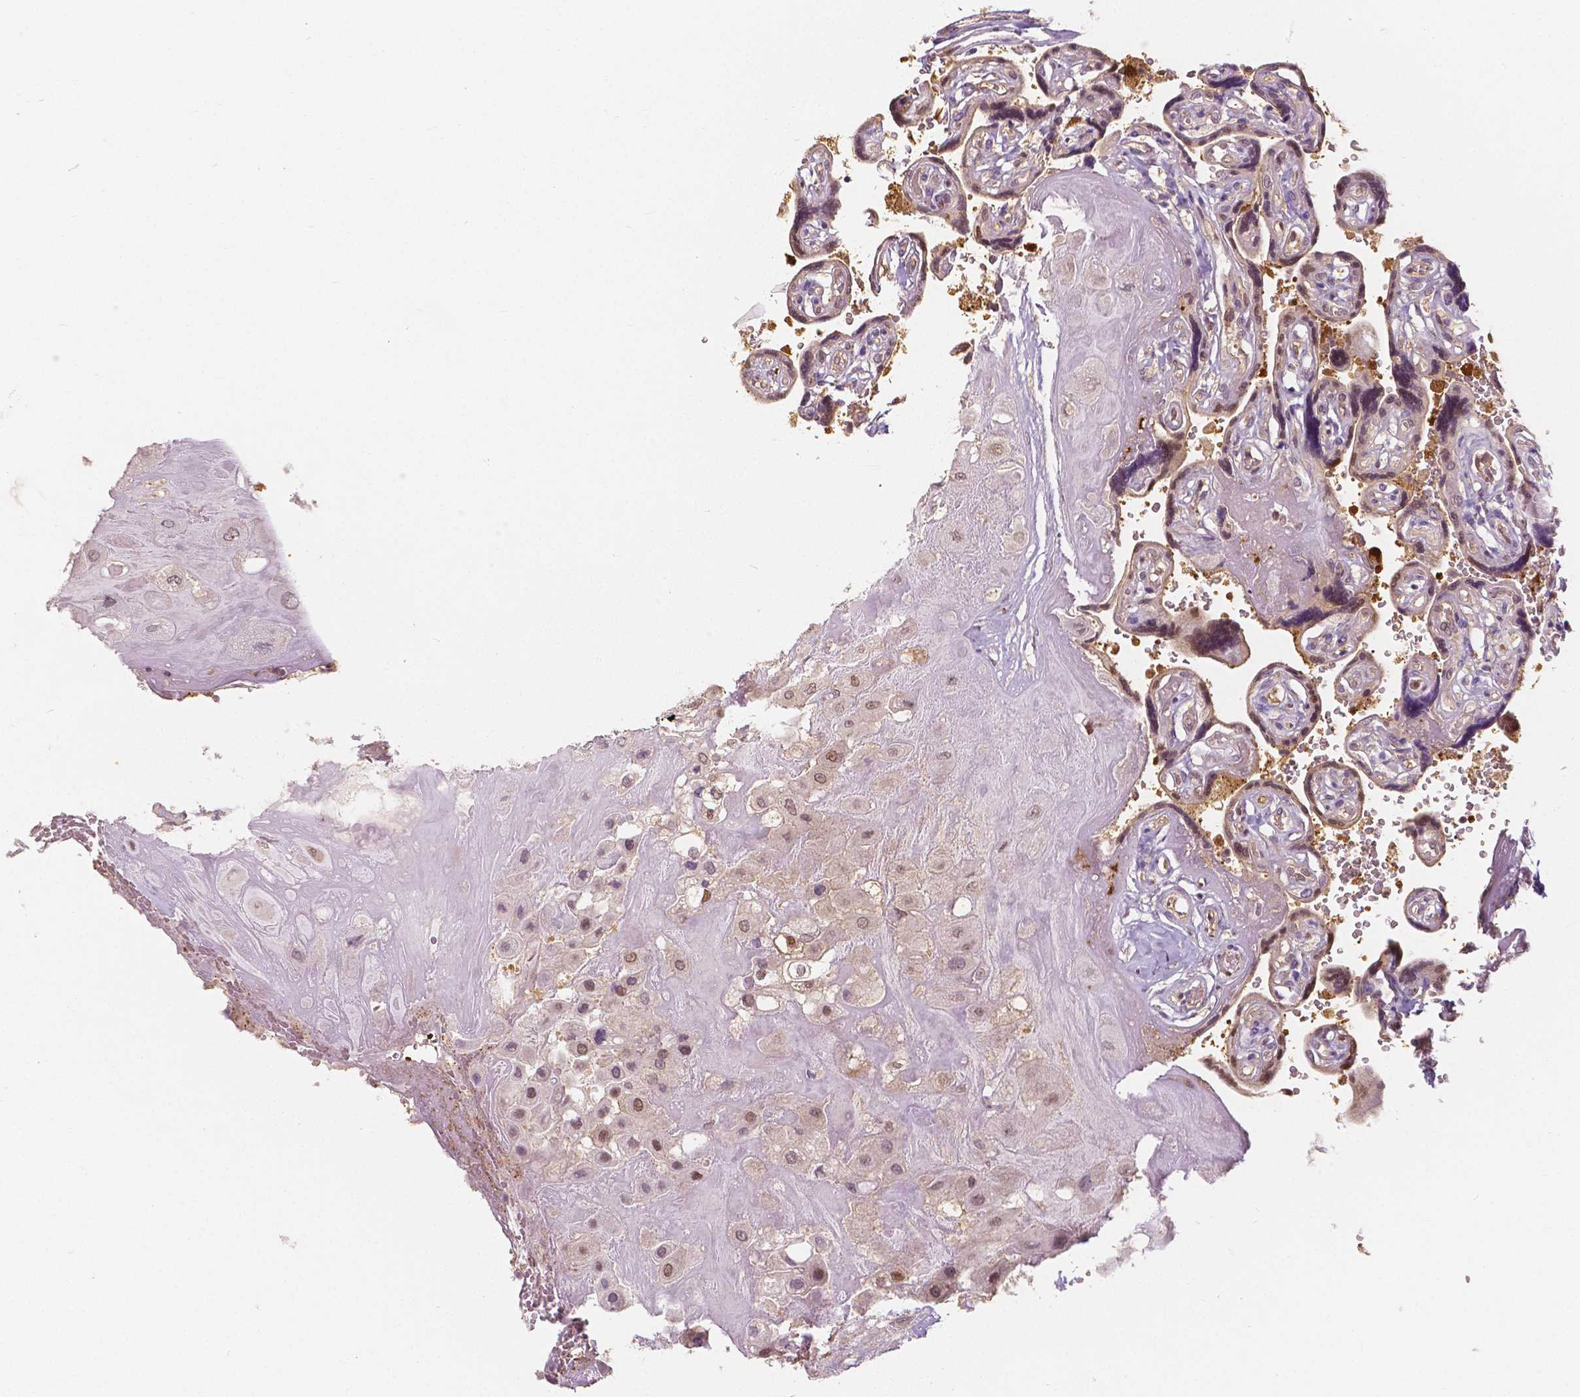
{"staining": {"intensity": "weak", "quantity": "25%-75%", "location": "cytoplasmic/membranous,nuclear"}, "tissue": "placenta", "cell_type": "Decidual cells", "image_type": "normal", "snomed": [{"axis": "morphology", "description": "Normal tissue, NOS"}, {"axis": "topography", "description": "Placenta"}], "caption": "A brown stain labels weak cytoplasmic/membranous,nuclear expression of a protein in decidual cells of unremarkable placenta.", "gene": "NAPRT", "patient": {"sex": "female", "age": 32}}